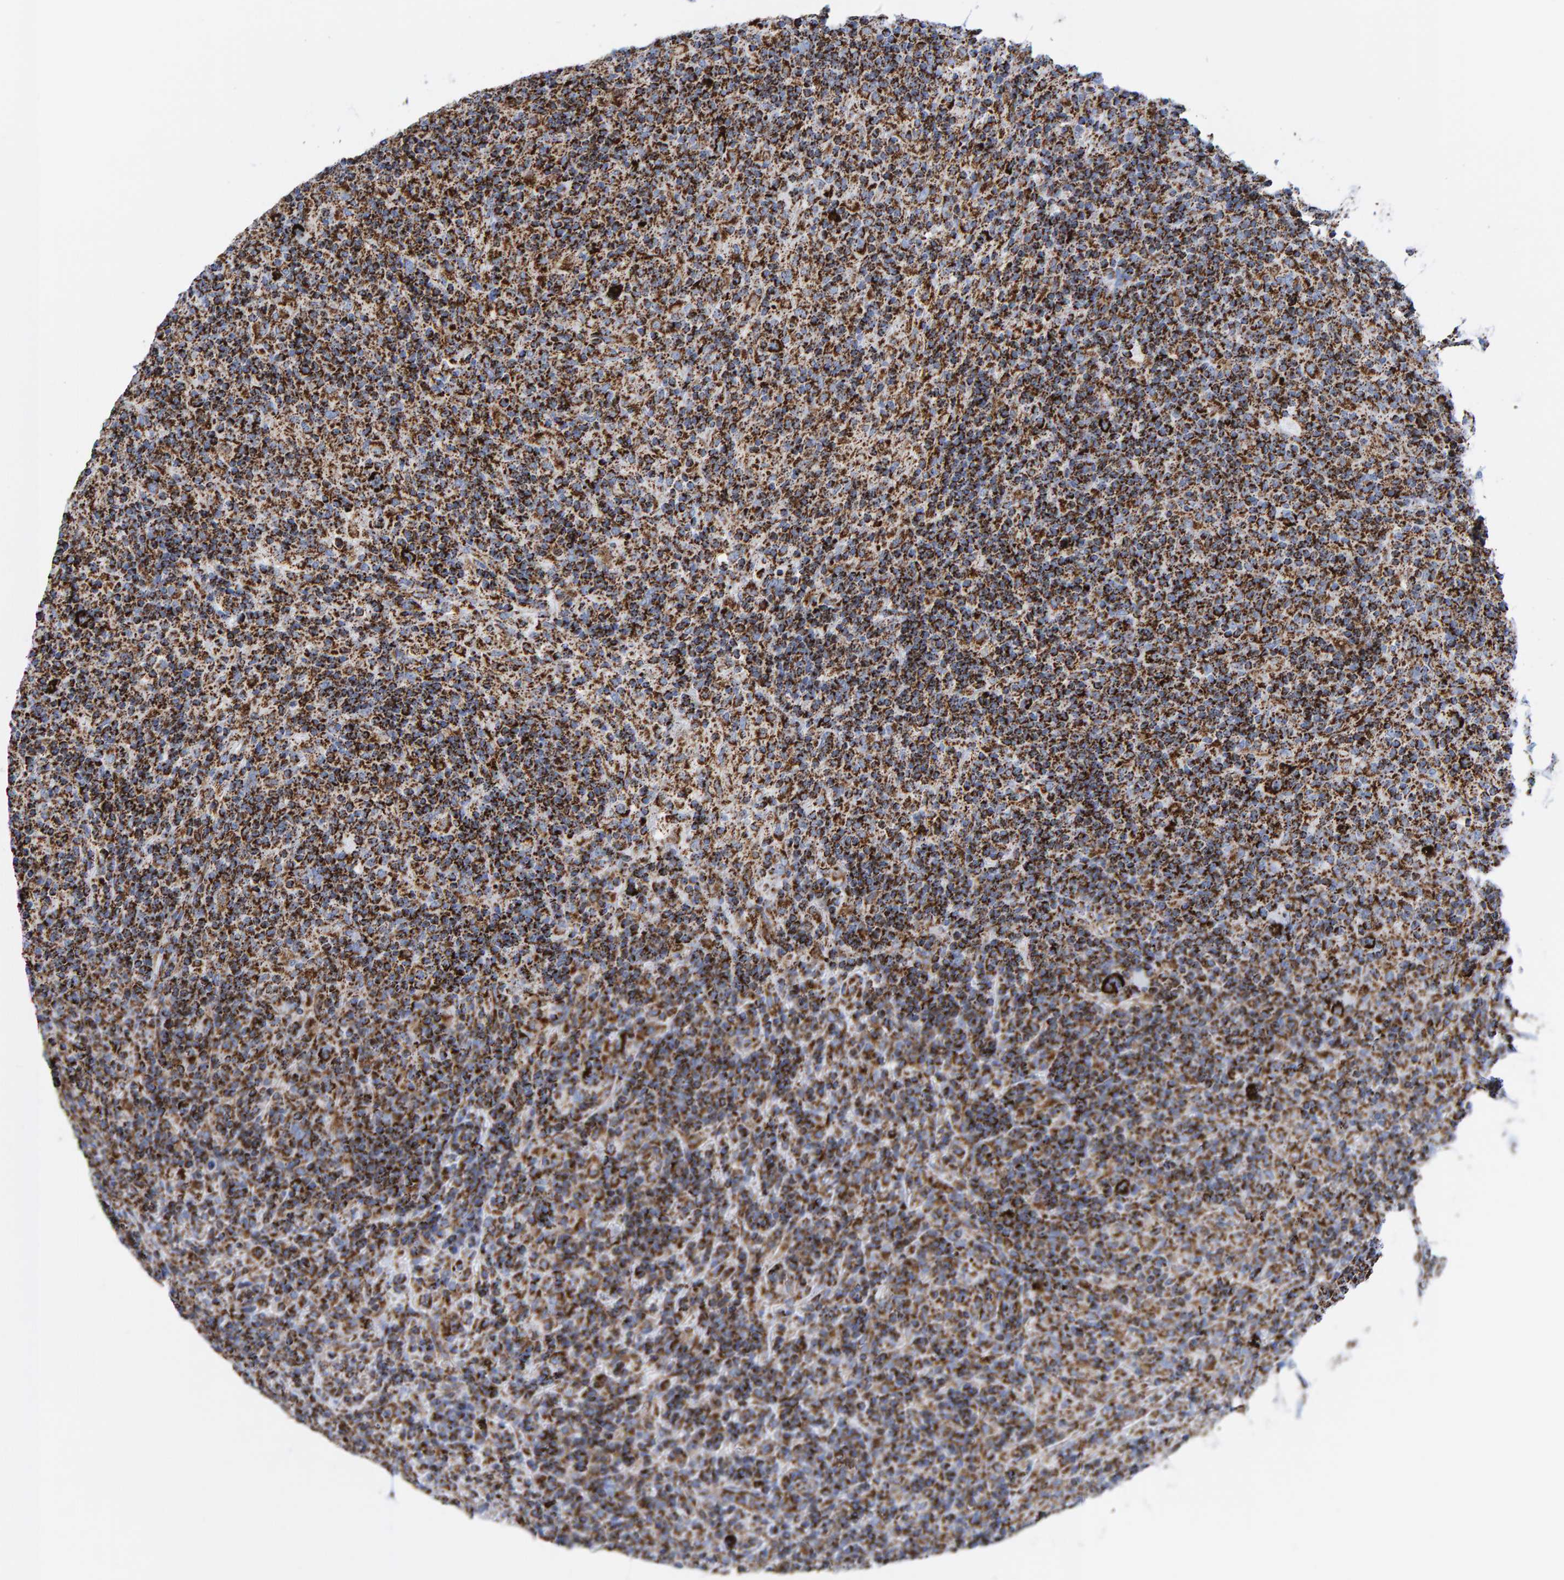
{"staining": {"intensity": "strong", "quantity": ">75%", "location": "cytoplasmic/membranous"}, "tissue": "lymphoma", "cell_type": "Tumor cells", "image_type": "cancer", "snomed": [{"axis": "morphology", "description": "Hodgkin's disease, NOS"}, {"axis": "topography", "description": "Lymph node"}], "caption": "Hodgkin's disease was stained to show a protein in brown. There is high levels of strong cytoplasmic/membranous staining in about >75% of tumor cells.", "gene": "ENSG00000262660", "patient": {"sex": "male", "age": 70}}